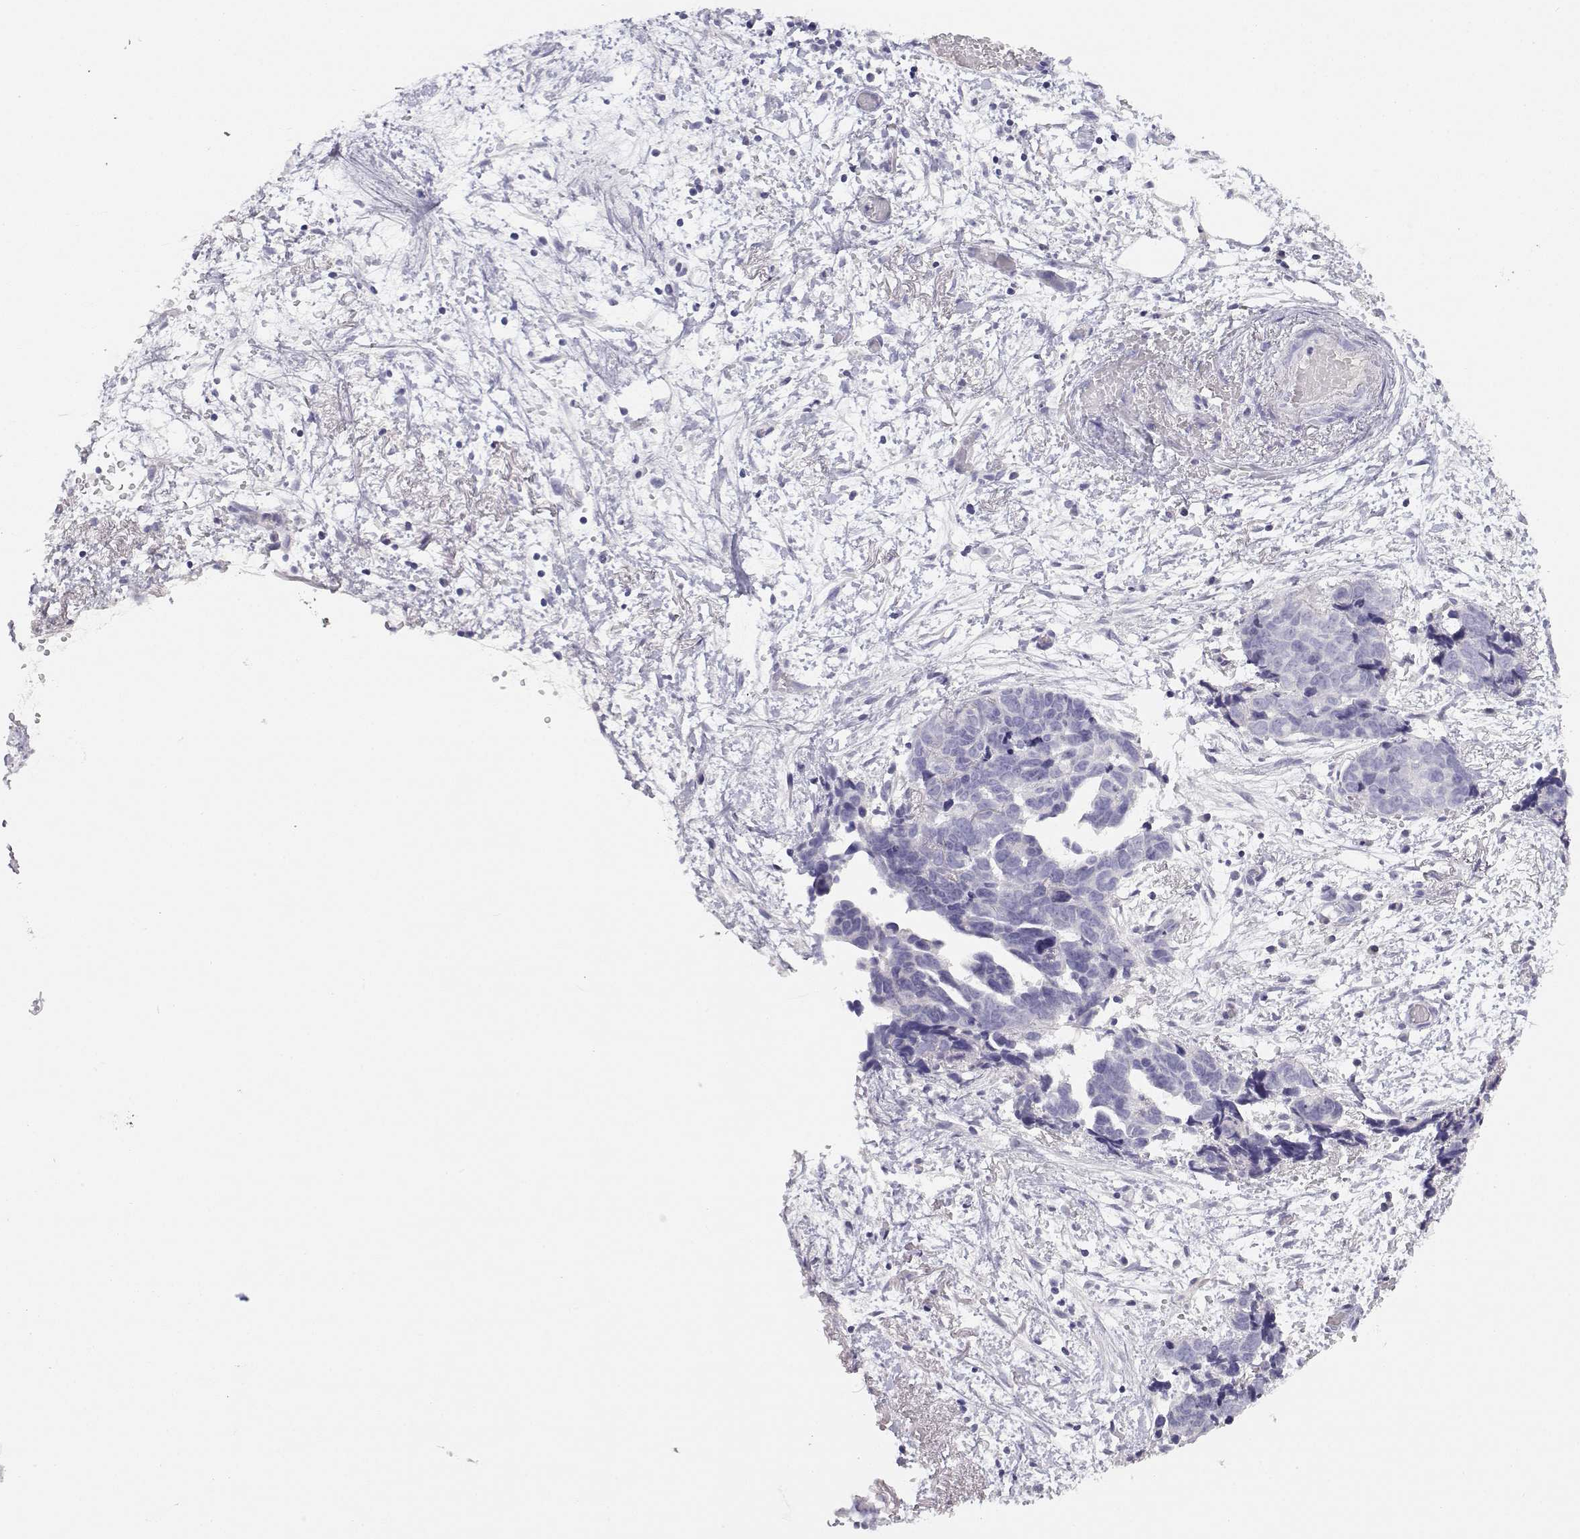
{"staining": {"intensity": "negative", "quantity": "none", "location": "none"}, "tissue": "ovarian cancer", "cell_type": "Tumor cells", "image_type": "cancer", "snomed": [{"axis": "morphology", "description": "Cystadenocarcinoma, serous, NOS"}, {"axis": "topography", "description": "Ovary"}], "caption": "Immunohistochemistry (IHC) of human ovarian cancer displays no positivity in tumor cells.", "gene": "GPR174", "patient": {"sex": "female", "age": 69}}